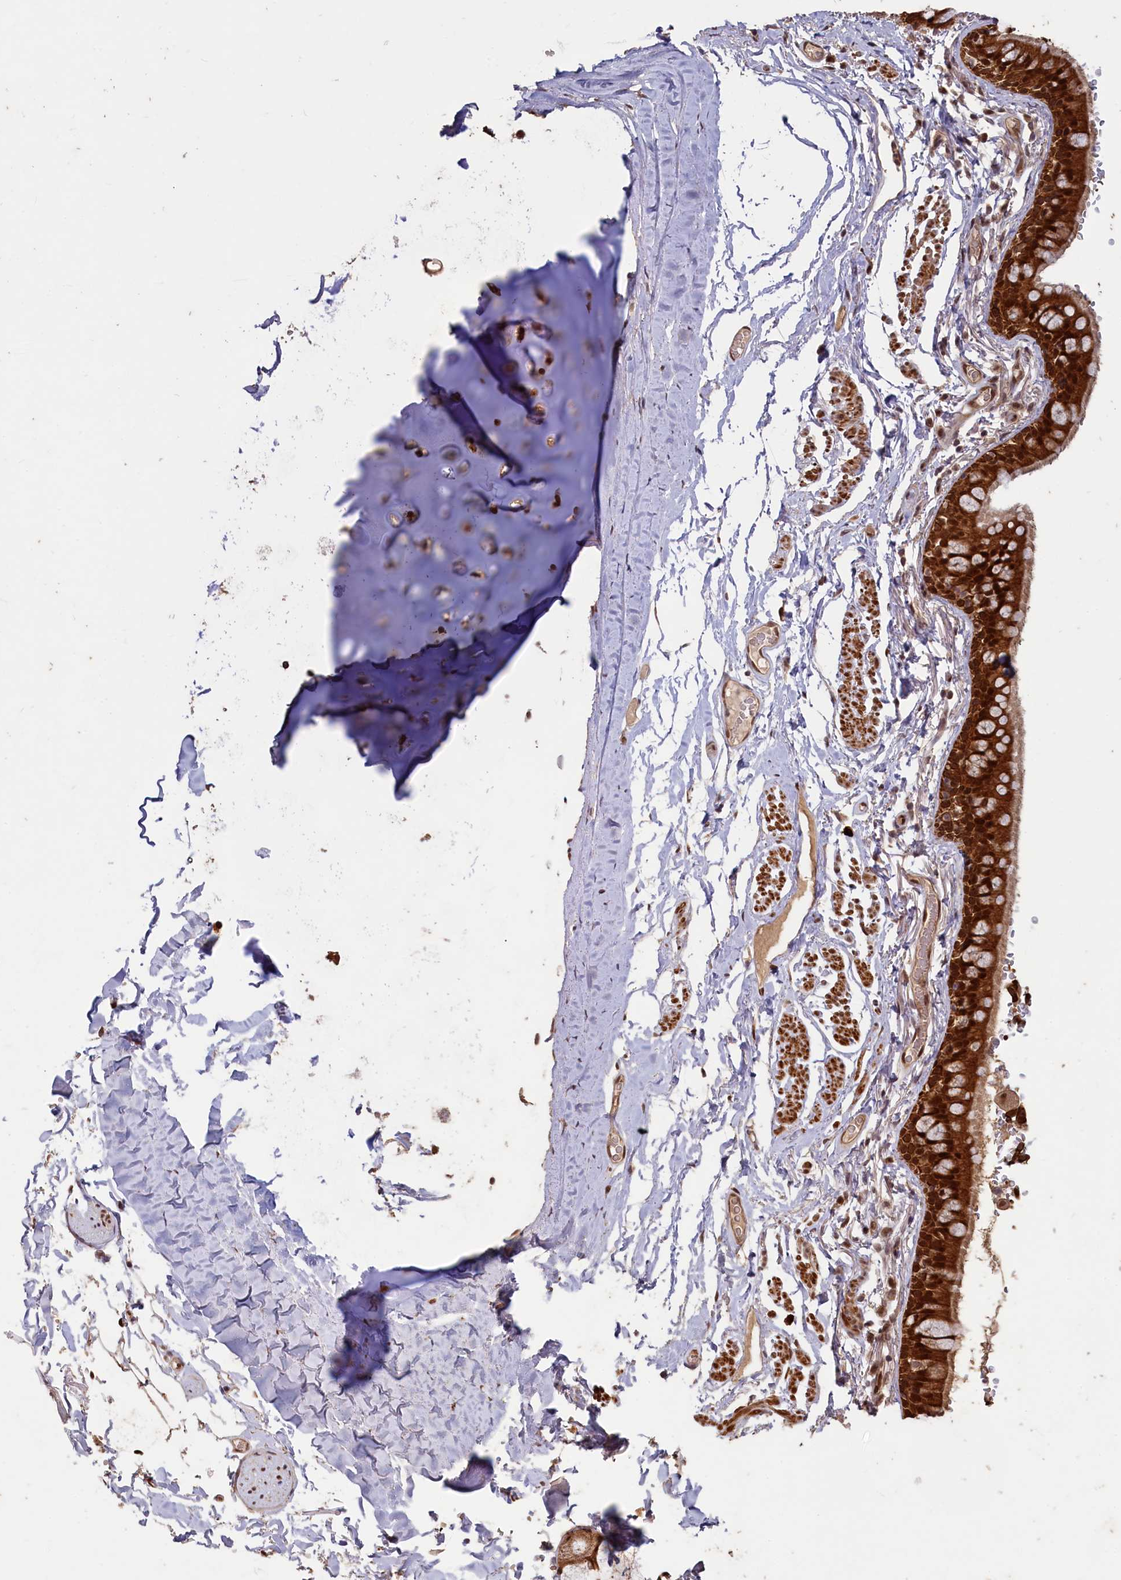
{"staining": {"intensity": "moderate", "quantity": "25%-75%", "location": "cytoplasmic/membranous,nuclear"}, "tissue": "adipose tissue", "cell_type": "Adipocytes", "image_type": "normal", "snomed": [{"axis": "morphology", "description": "Normal tissue, NOS"}, {"axis": "topography", "description": "Lymph node"}, {"axis": "topography", "description": "Bronchus"}], "caption": "DAB immunohistochemical staining of unremarkable human adipose tissue reveals moderate cytoplasmic/membranous,nuclear protein staining in approximately 25%-75% of adipocytes.", "gene": "NAE1", "patient": {"sex": "male", "age": 63}}